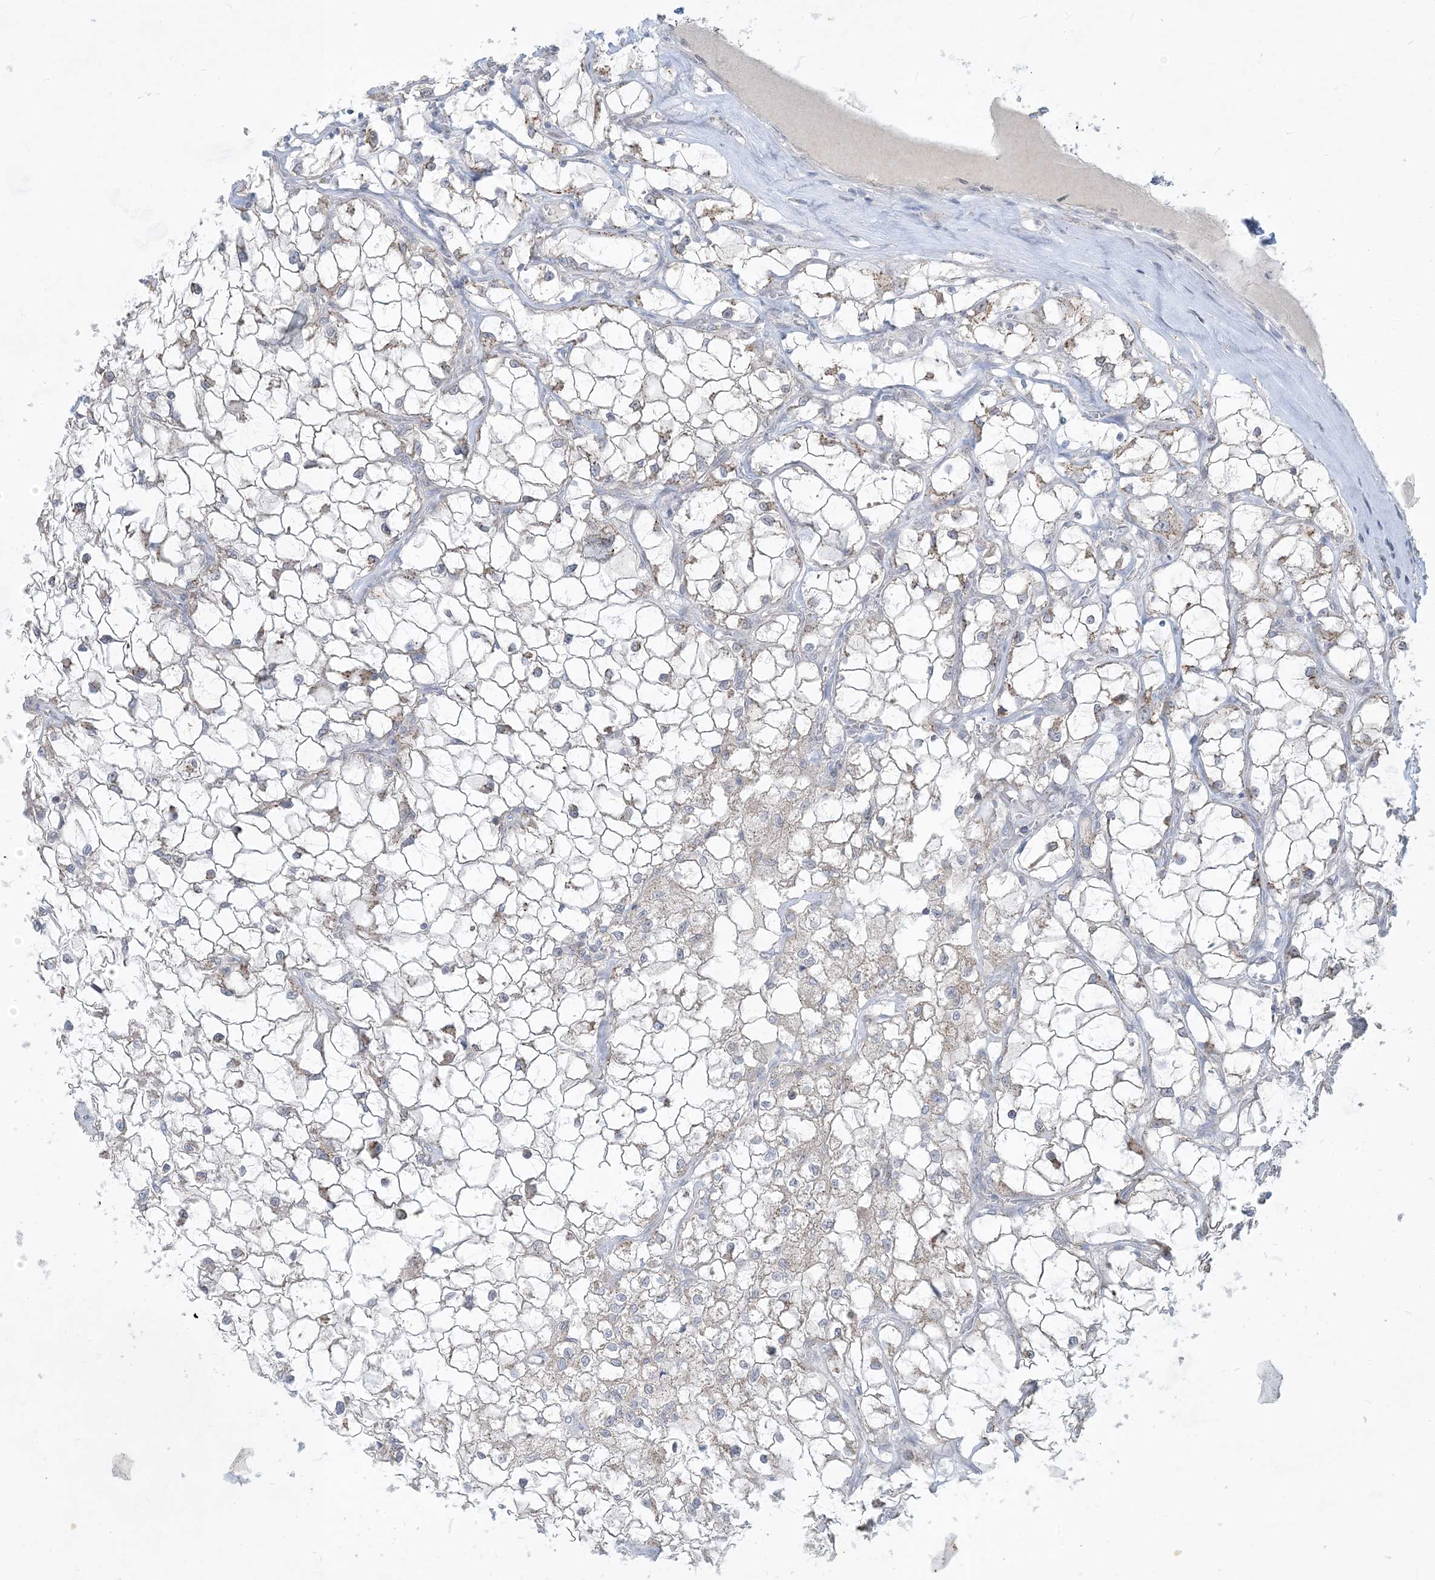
{"staining": {"intensity": "negative", "quantity": "none", "location": "none"}, "tissue": "renal cancer", "cell_type": "Tumor cells", "image_type": "cancer", "snomed": [{"axis": "morphology", "description": "Adenocarcinoma, NOS"}, {"axis": "topography", "description": "Kidney"}], "caption": "Immunohistochemical staining of human renal cancer reveals no significant positivity in tumor cells.", "gene": "CCDC14", "patient": {"sex": "female", "age": 69}}